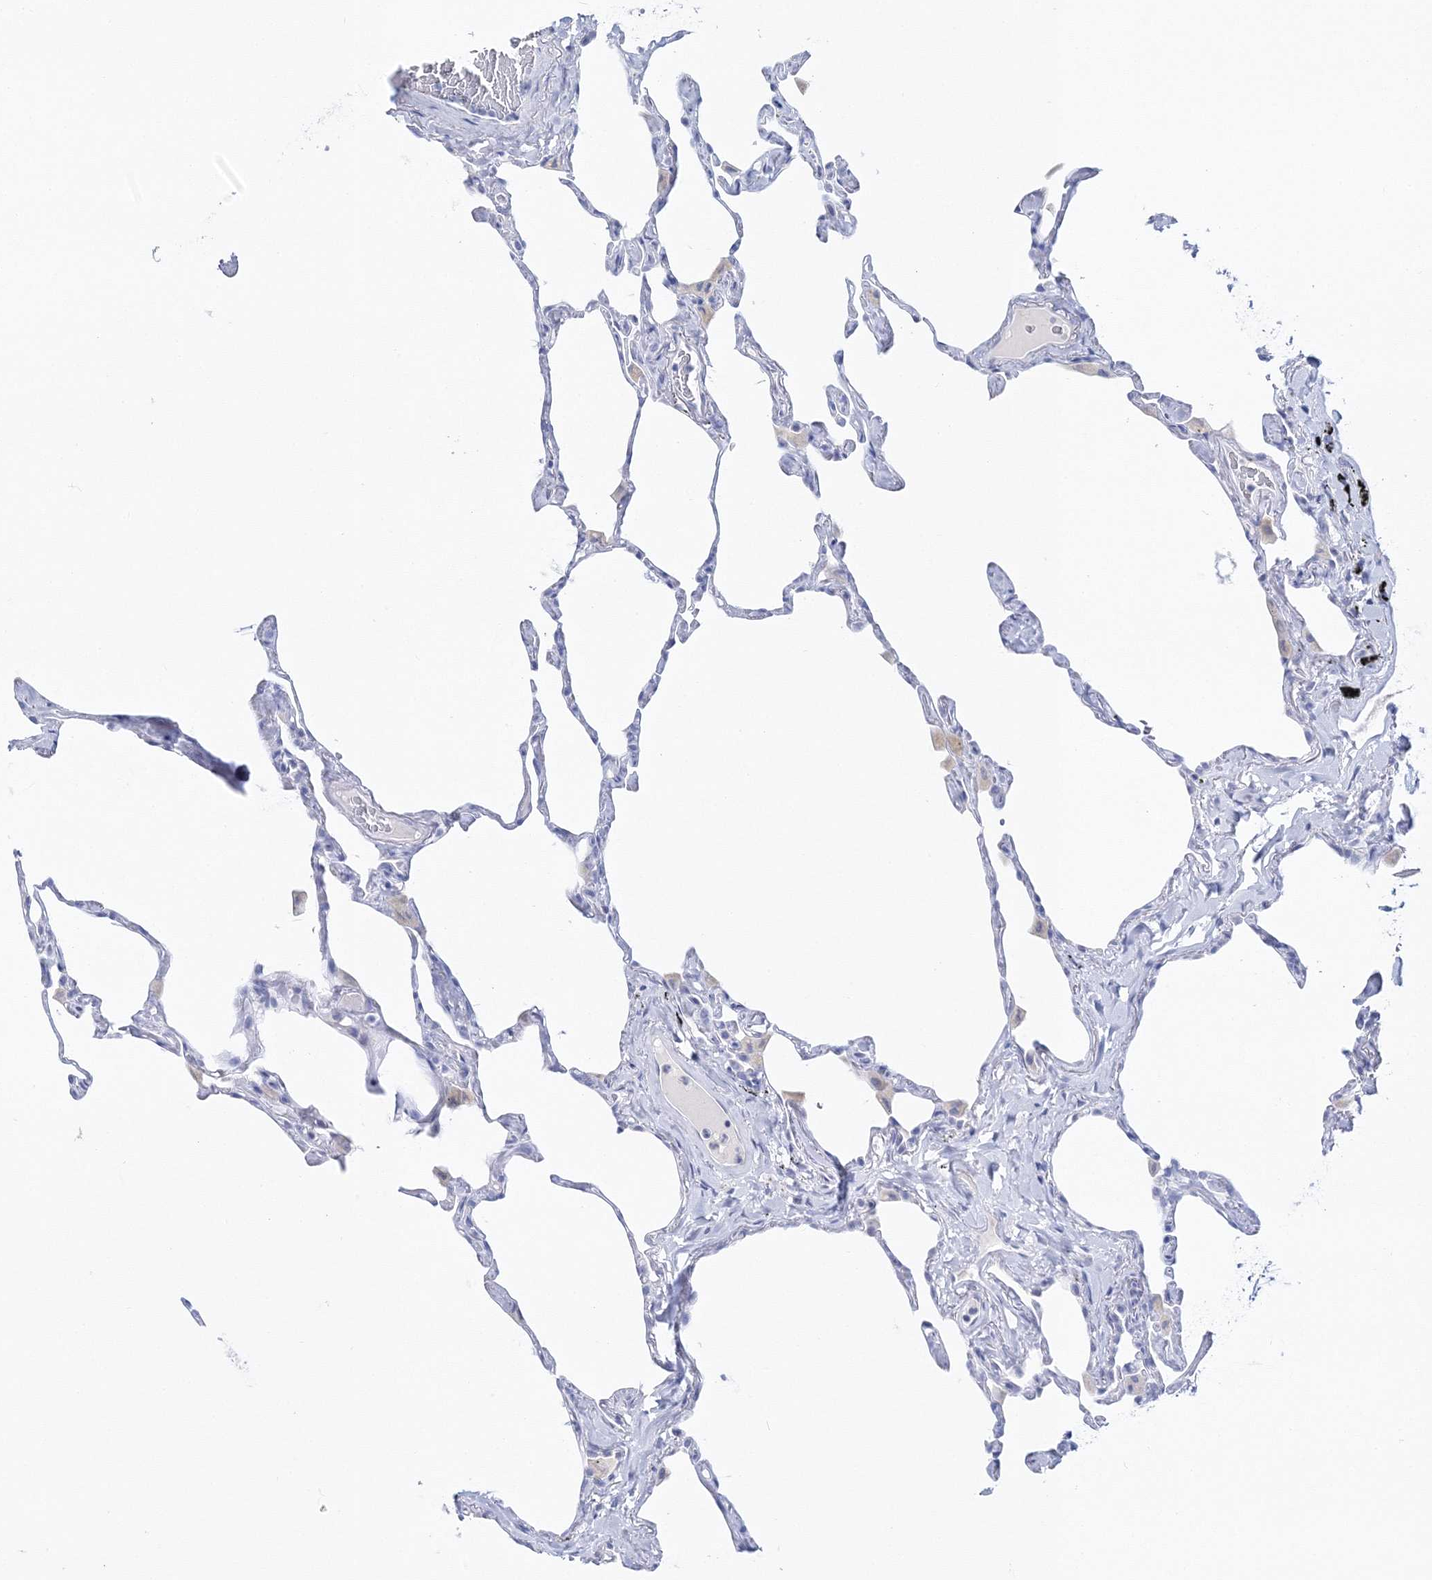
{"staining": {"intensity": "negative", "quantity": "none", "location": "none"}, "tissue": "lung", "cell_type": "Alveolar cells", "image_type": "normal", "snomed": [{"axis": "morphology", "description": "Normal tissue, NOS"}, {"axis": "topography", "description": "Lung"}], "caption": "High magnification brightfield microscopy of benign lung stained with DAB (3,3'-diaminobenzidine) (brown) and counterstained with hematoxylin (blue): alveolar cells show no significant positivity.", "gene": "MYOZ2", "patient": {"sex": "male", "age": 65}}